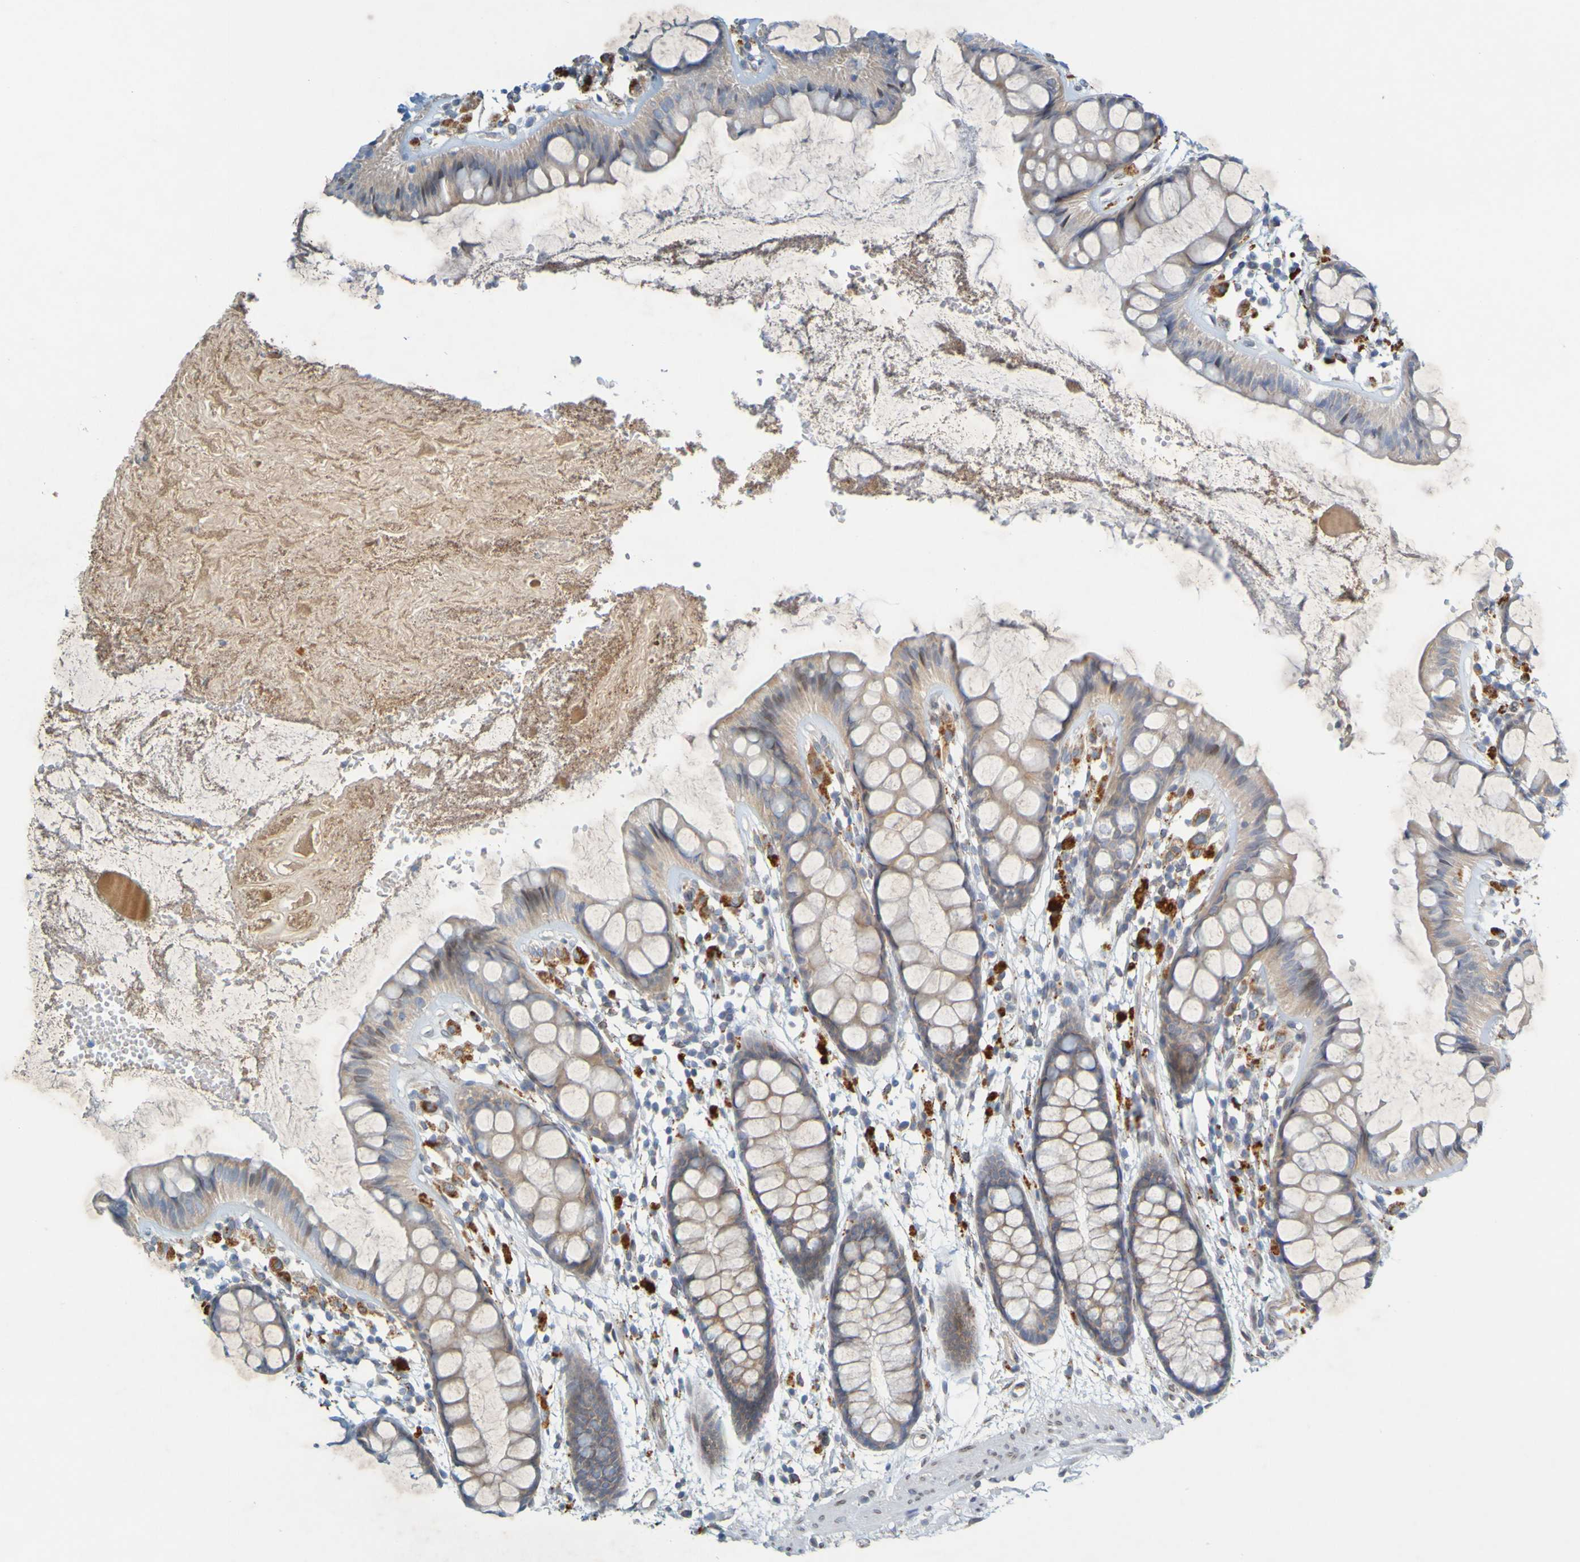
{"staining": {"intensity": "moderate", "quantity": ">75%", "location": "cytoplasmic/membranous"}, "tissue": "rectum", "cell_type": "Glandular cells", "image_type": "normal", "snomed": [{"axis": "morphology", "description": "Normal tissue, NOS"}, {"axis": "topography", "description": "Rectum"}], "caption": "A medium amount of moderate cytoplasmic/membranous staining is appreciated in about >75% of glandular cells in unremarkable rectum. (brown staining indicates protein expression, while blue staining denotes nuclei).", "gene": "MAG", "patient": {"sex": "female", "age": 66}}